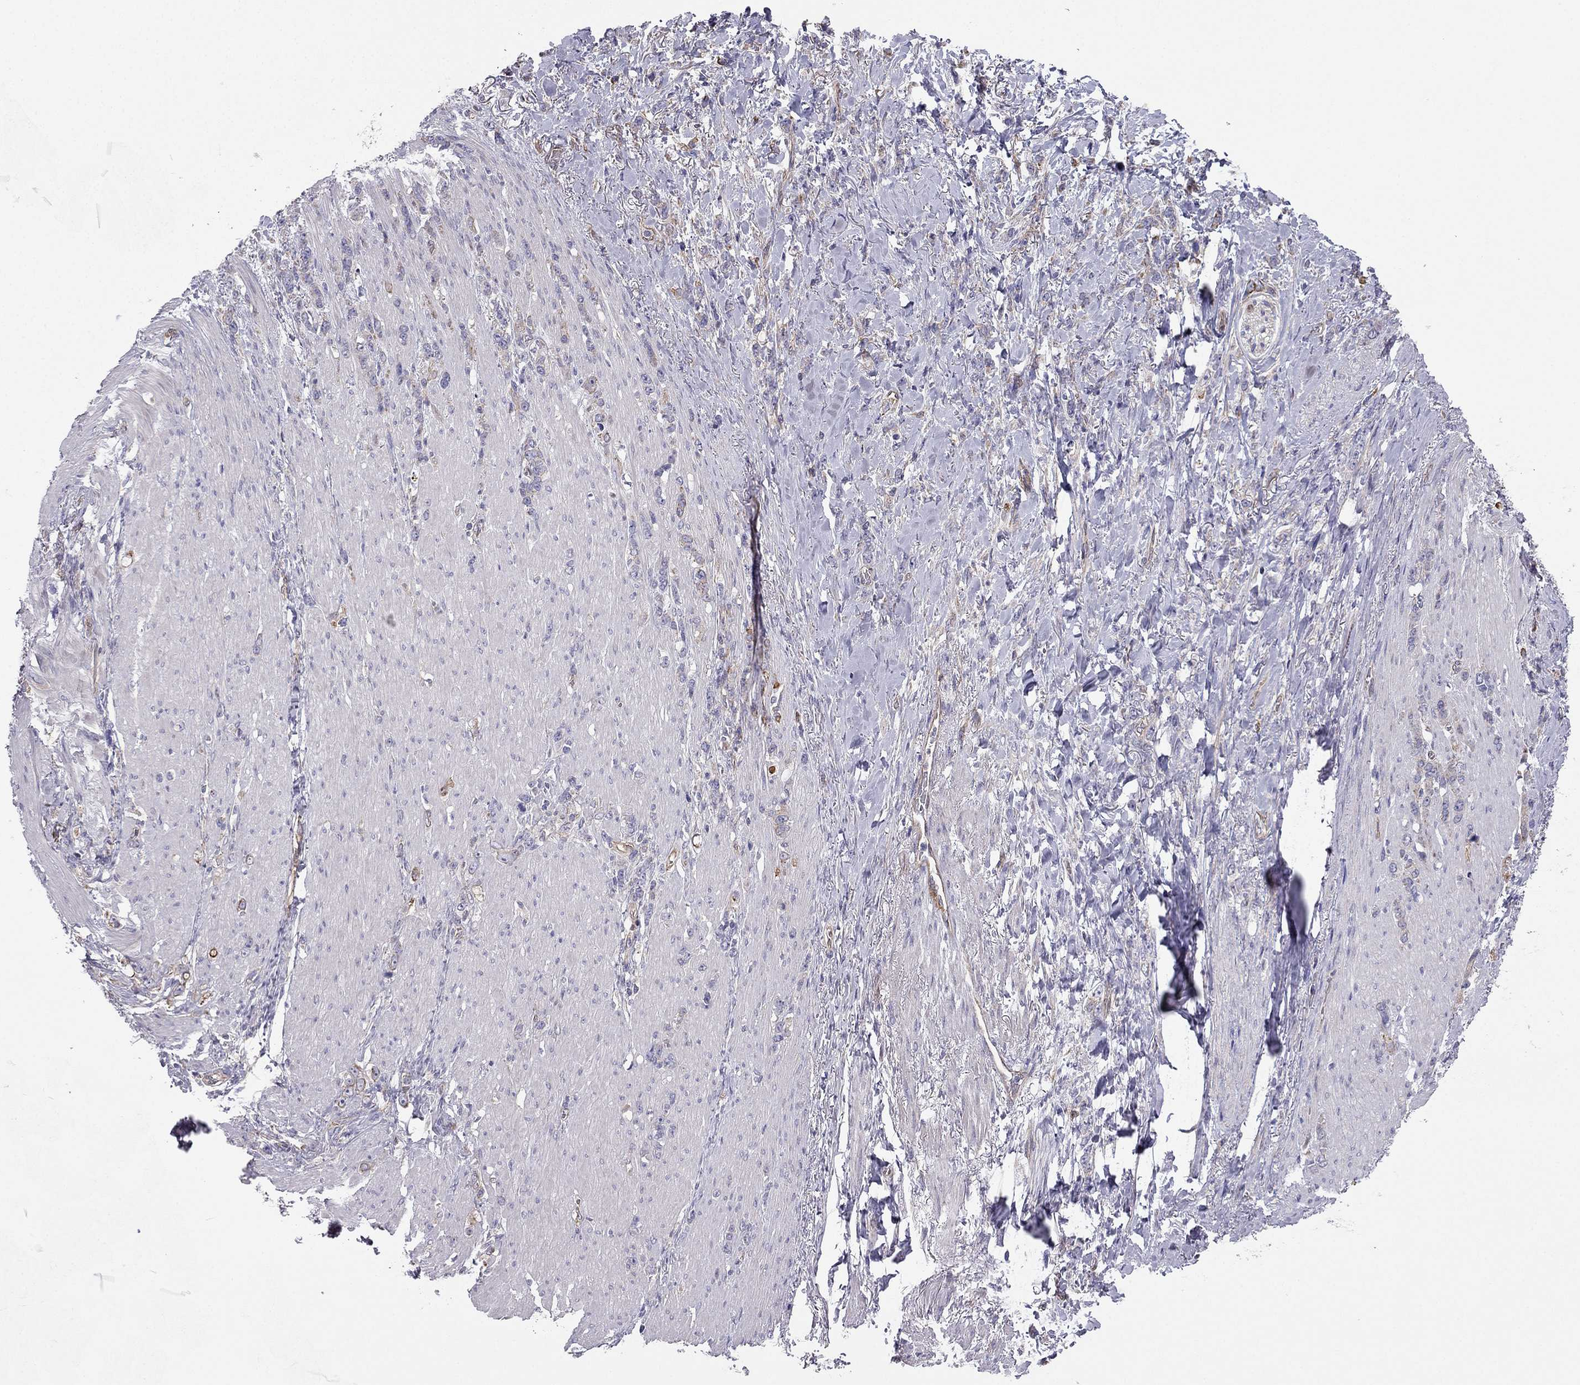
{"staining": {"intensity": "negative", "quantity": "none", "location": "none"}, "tissue": "stomach cancer", "cell_type": "Tumor cells", "image_type": "cancer", "snomed": [{"axis": "morphology", "description": "Adenocarcinoma, NOS"}, {"axis": "topography", "description": "Stomach, lower"}], "caption": "This is an immunohistochemistry photomicrograph of stomach cancer. There is no expression in tumor cells.", "gene": "ENOX1", "patient": {"sex": "male", "age": 88}}